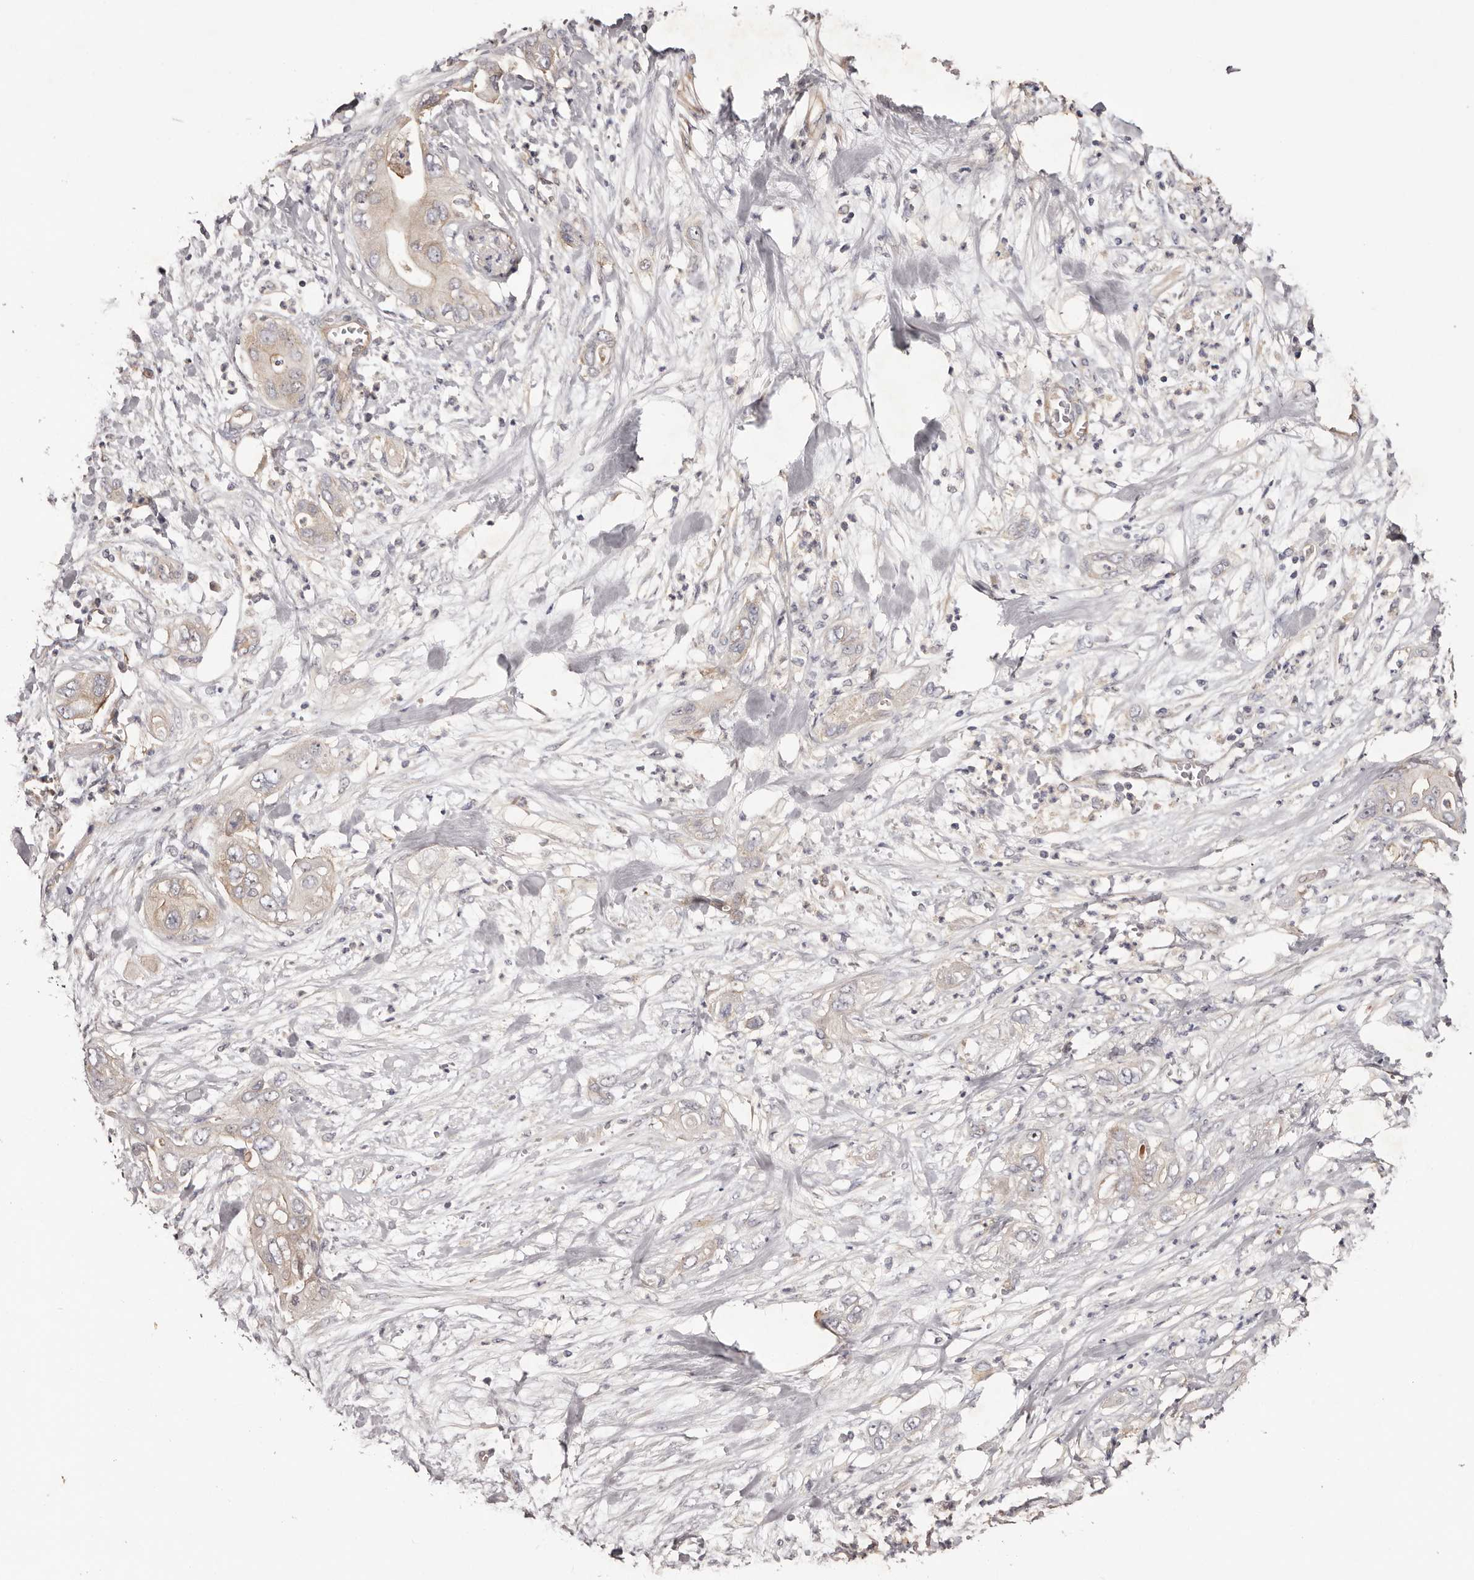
{"staining": {"intensity": "moderate", "quantity": "25%-75%", "location": "cytoplasmic/membranous"}, "tissue": "pancreatic cancer", "cell_type": "Tumor cells", "image_type": "cancer", "snomed": [{"axis": "morphology", "description": "Adenocarcinoma, NOS"}, {"axis": "topography", "description": "Pancreas"}], "caption": "A brown stain highlights moderate cytoplasmic/membranous expression of a protein in pancreatic adenocarcinoma tumor cells.", "gene": "LTV1", "patient": {"sex": "female", "age": 78}}